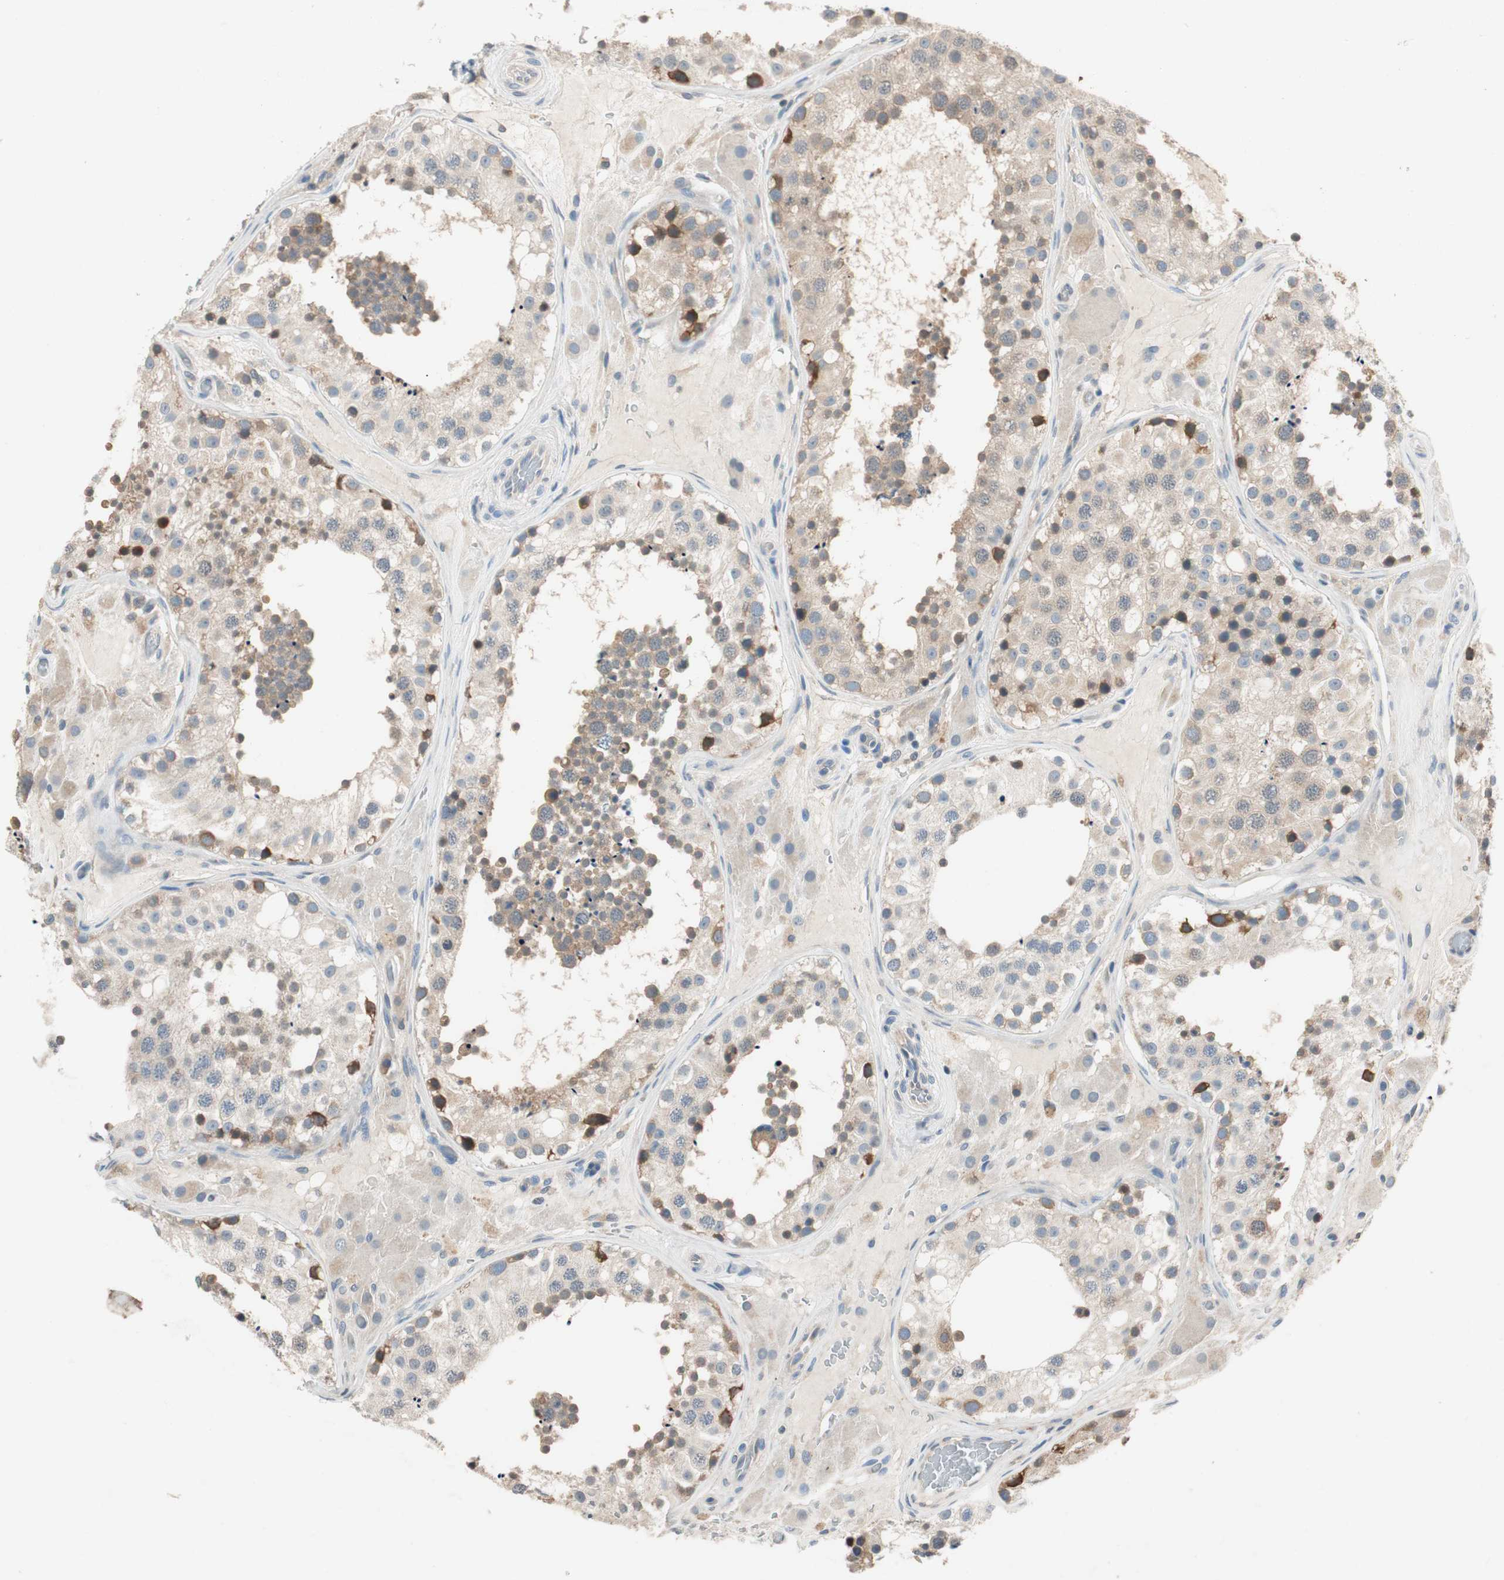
{"staining": {"intensity": "moderate", "quantity": "<25%", "location": "cytoplasmic/membranous"}, "tissue": "testis", "cell_type": "Cells in seminiferous ducts", "image_type": "normal", "snomed": [{"axis": "morphology", "description": "Normal tissue, NOS"}, {"axis": "topography", "description": "Testis"}], "caption": "A high-resolution micrograph shows immunohistochemistry (IHC) staining of unremarkable testis, which reveals moderate cytoplasmic/membranous staining in approximately <25% of cells in seminiferous ducts.", "gene": "SERPINB5", "patient": {"sex": "male", "age": 26}}